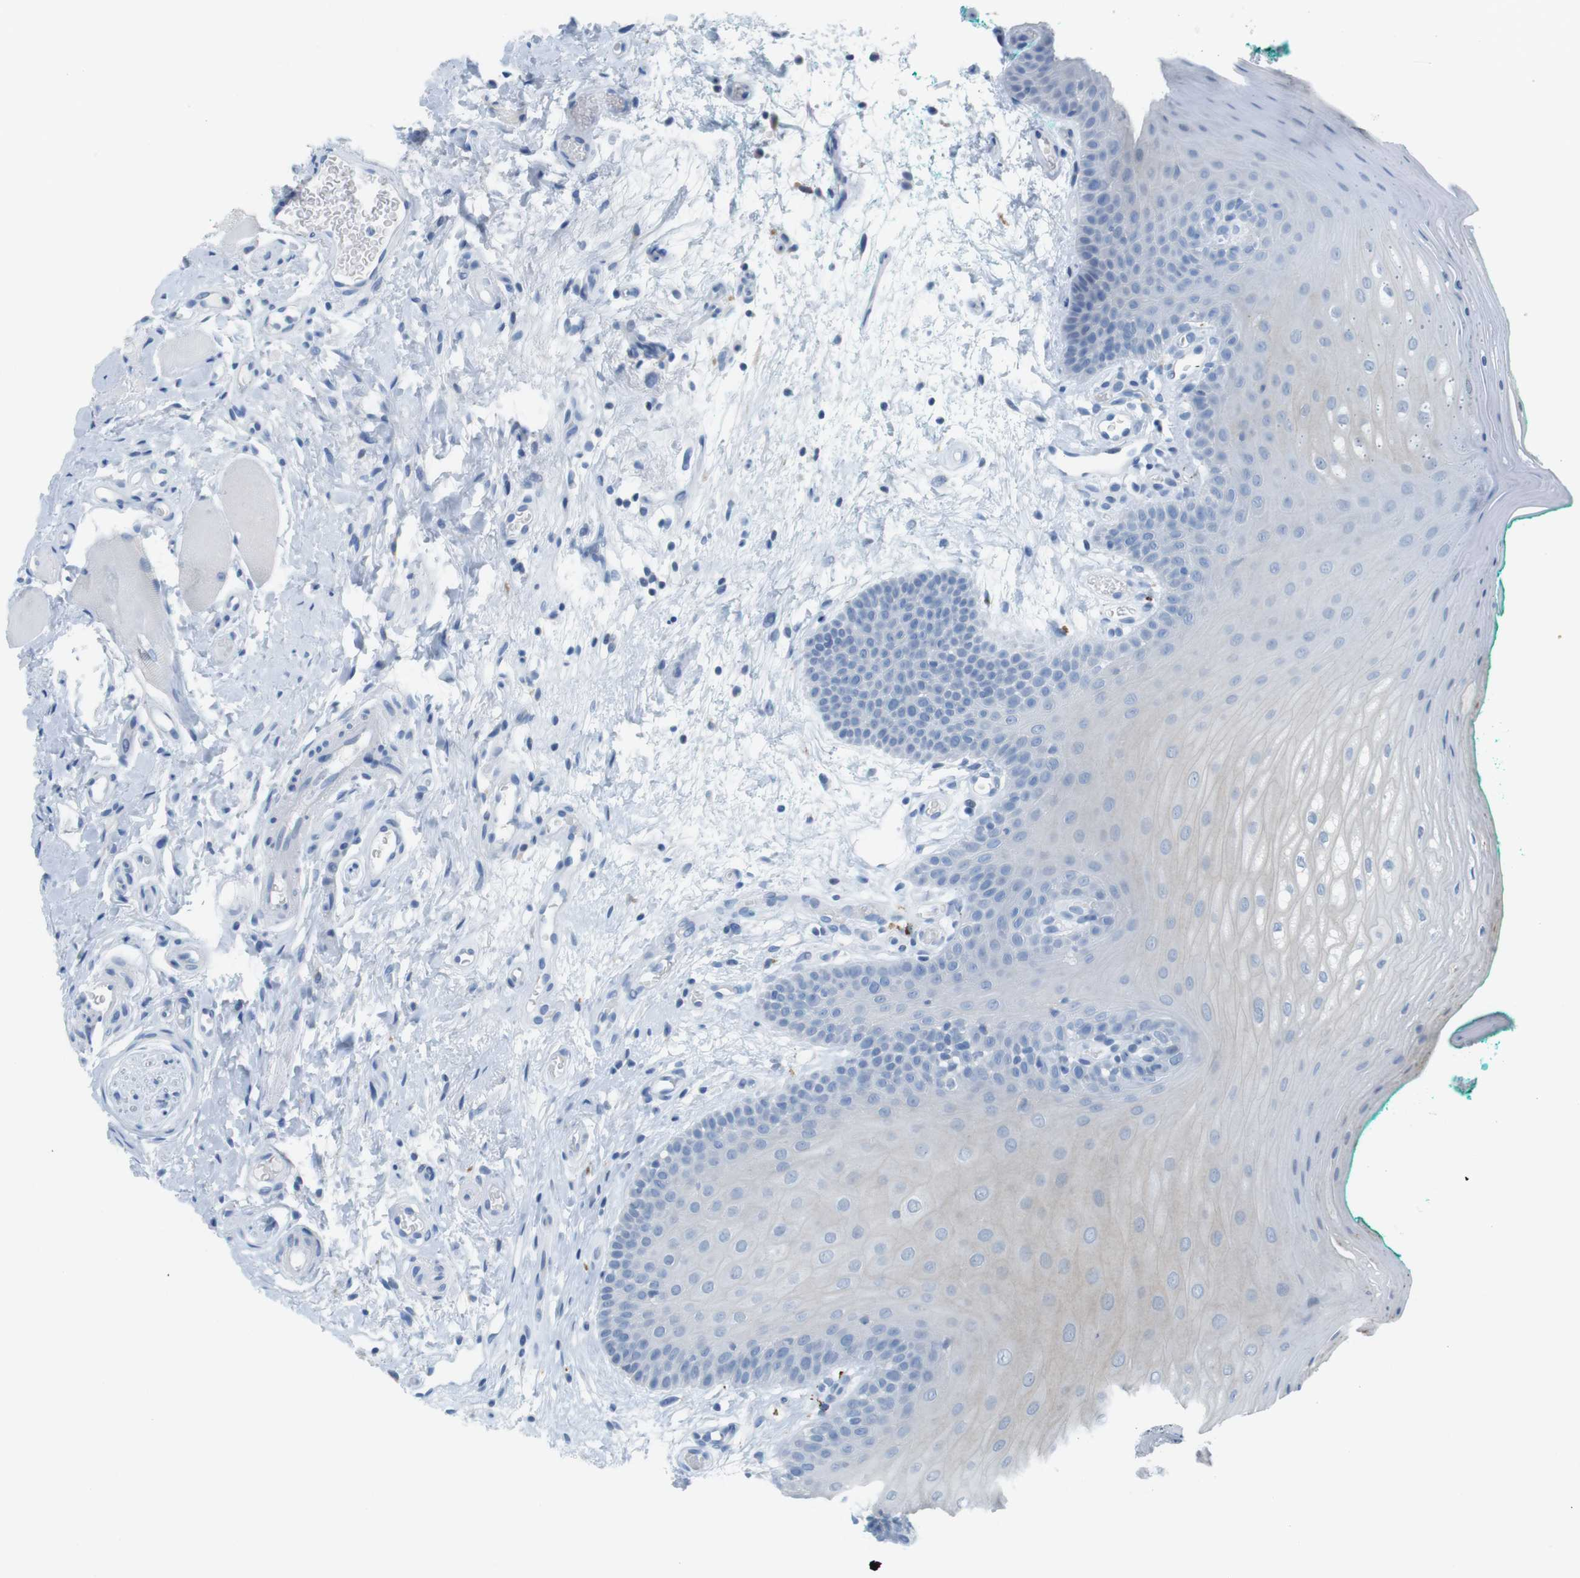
{"staining": {"intensity": "negative", "quantity": "none", "location": "none"}, "tissue": "oral mucosa", "cell_type": "Squamous epithelial cells", "image_type": "normal", "snomed": [{"axis": "morphology", "description": "Normal tissue, NOS"}, {"axis": "topography", "description": "Skeletal muscle"}, {"axis": "topography", "description": "Oral tissue"}], "caption": "The histopathology image shows no staining of squamous epithelial cells in unremarkable oral mucosa. (DAB (3,3'-diaminobenzidine) IHC visualized using brightfield microscopy, high magnification).", "gene": "YIPF1", "patient": {"sex": "male", "age": 58}}